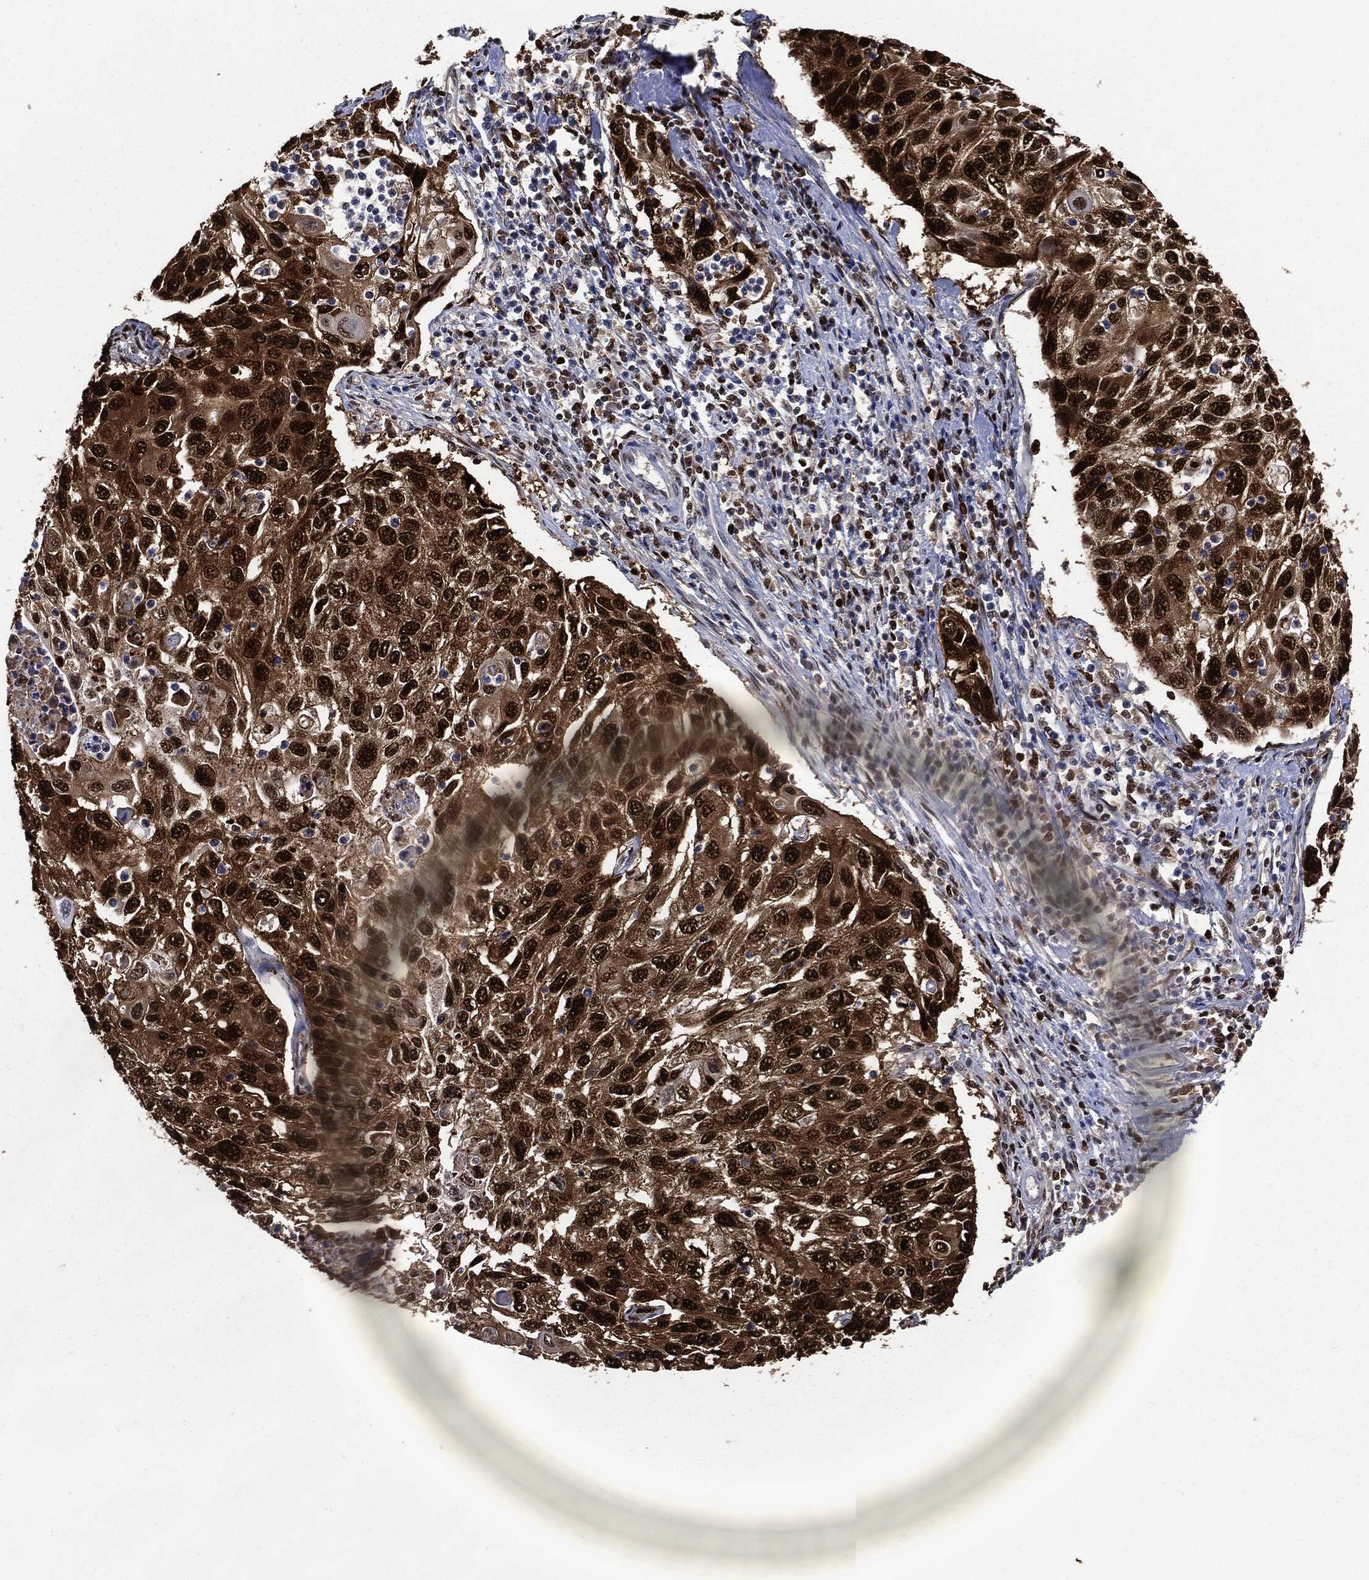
{"staining": {"intensity": "strong", "quantity": ">75%", "location": "nuclear"}, "tissue": "cervical cancer", "cell_type": "Tumor cells", "image_type": "cancer", "snomed": [{"axis": "morphology", "description": "Squamous cell carcinoma, NOS"}, {"axis": "topography", "description": "Cervix"}], "caption": "Tumor cells display strong nuclear staining in approximately >75% of cells in cervical squamous cell carcinoma. The staining was performed using DAB (3,3'-diaminobenzidine) to visualize the protein expression in brown, while the nuclei were stained in blue with hematoxylin (Magnification: 20x).", "gene": "PCNA", "patient": {"sex": "female", "age": 70}}